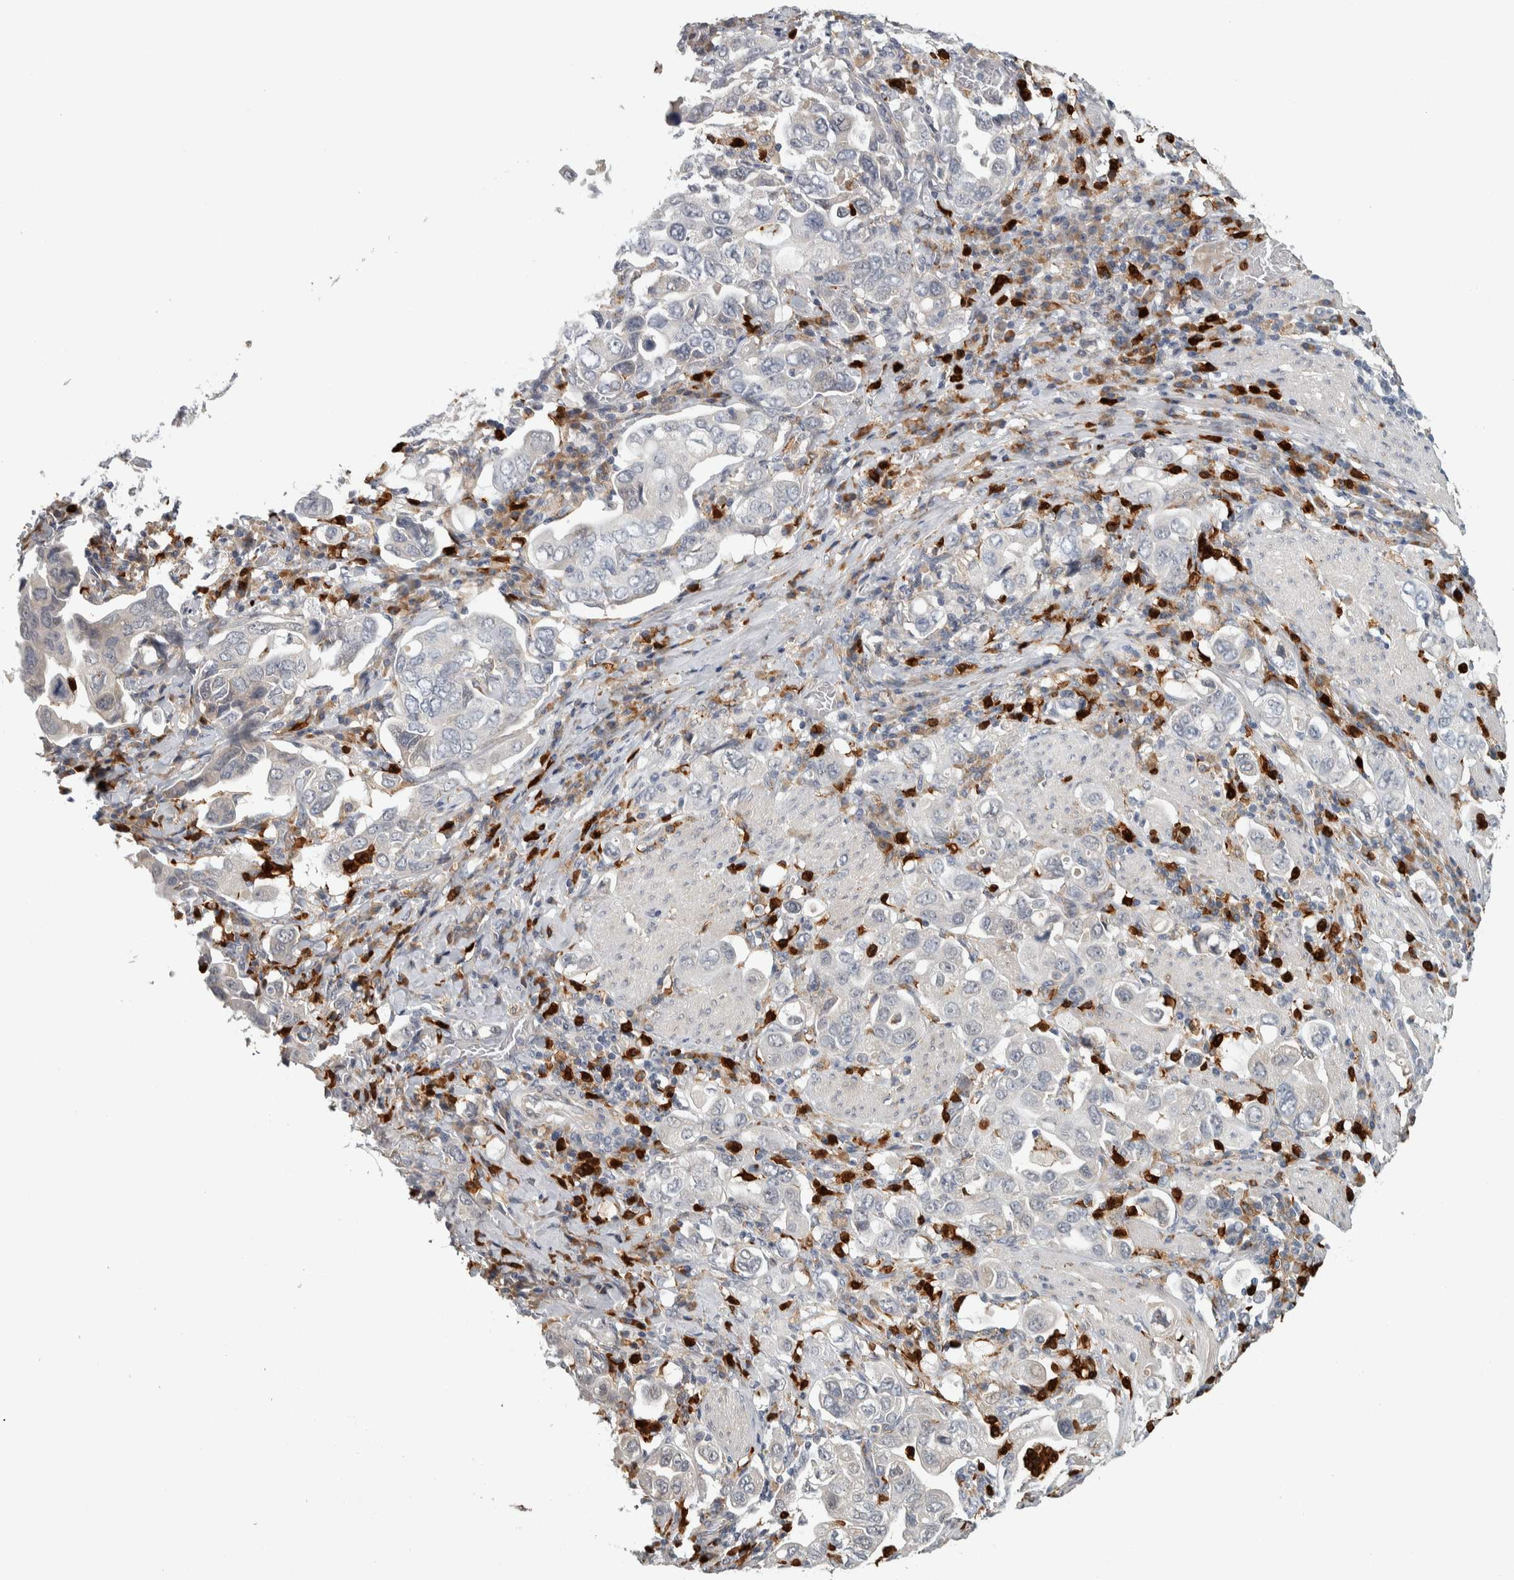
{"staining": {"intensity": "negative", "quantity": "none", "location": "none"}, "tissue": "stomach cancer", "cell_type": "Tumor cells", "image_type": "cancer", "snomed": [{"axis": "morphology", "description": "Adenocarcinoma, NOS"}, {"axis": "topography", "description": "Stomach, upper"}], "caption": "Immunohistochemistry (IHC) of human stomach cancer exhibits no positivity in tumor cells.", "gene": "ADPRM", "patient": {"sex": "male", "age": 62}}